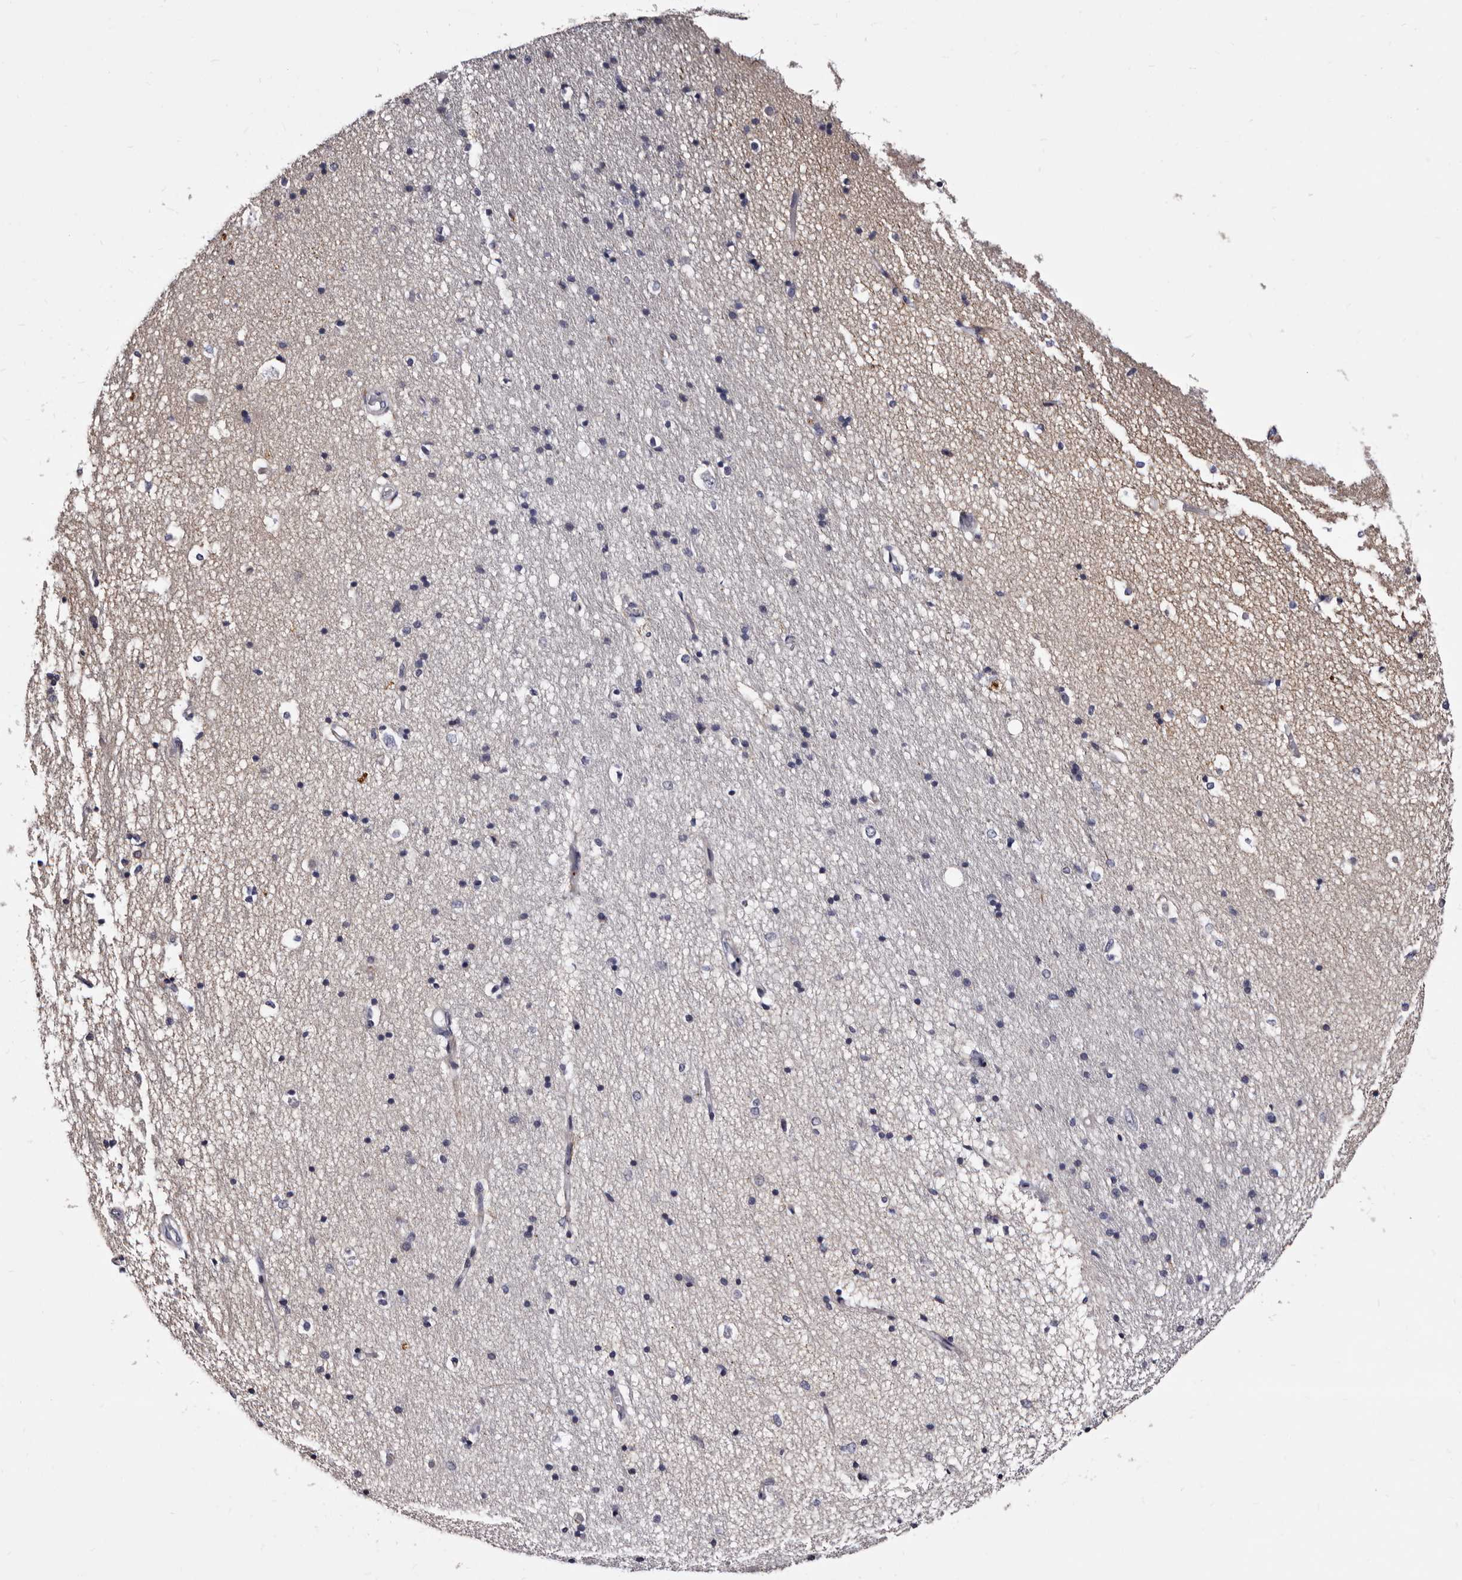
{"staining": {"intensity": "negative", "quantity": "none", "location": "none"}, "tissue": "hippocampus", "cell_type": "Glial cells", "image_type": "normal", "snomed": [{"axis": "morphology", "description": "Normal tissue, NOS"}, {"axis": "topography", "description": "Hippocampus"}], "caption": "Unremarkable hippocampus was stained to show a protein in brown. There is no significant expression in glial cells. (Brightfield microscopy of DAB (3,3'-diaminobenzidine) immunohistochemistry (IHC) at high magnification).", "gene": "AUNIP", "patient": {"sex": "male", "age": 45}}